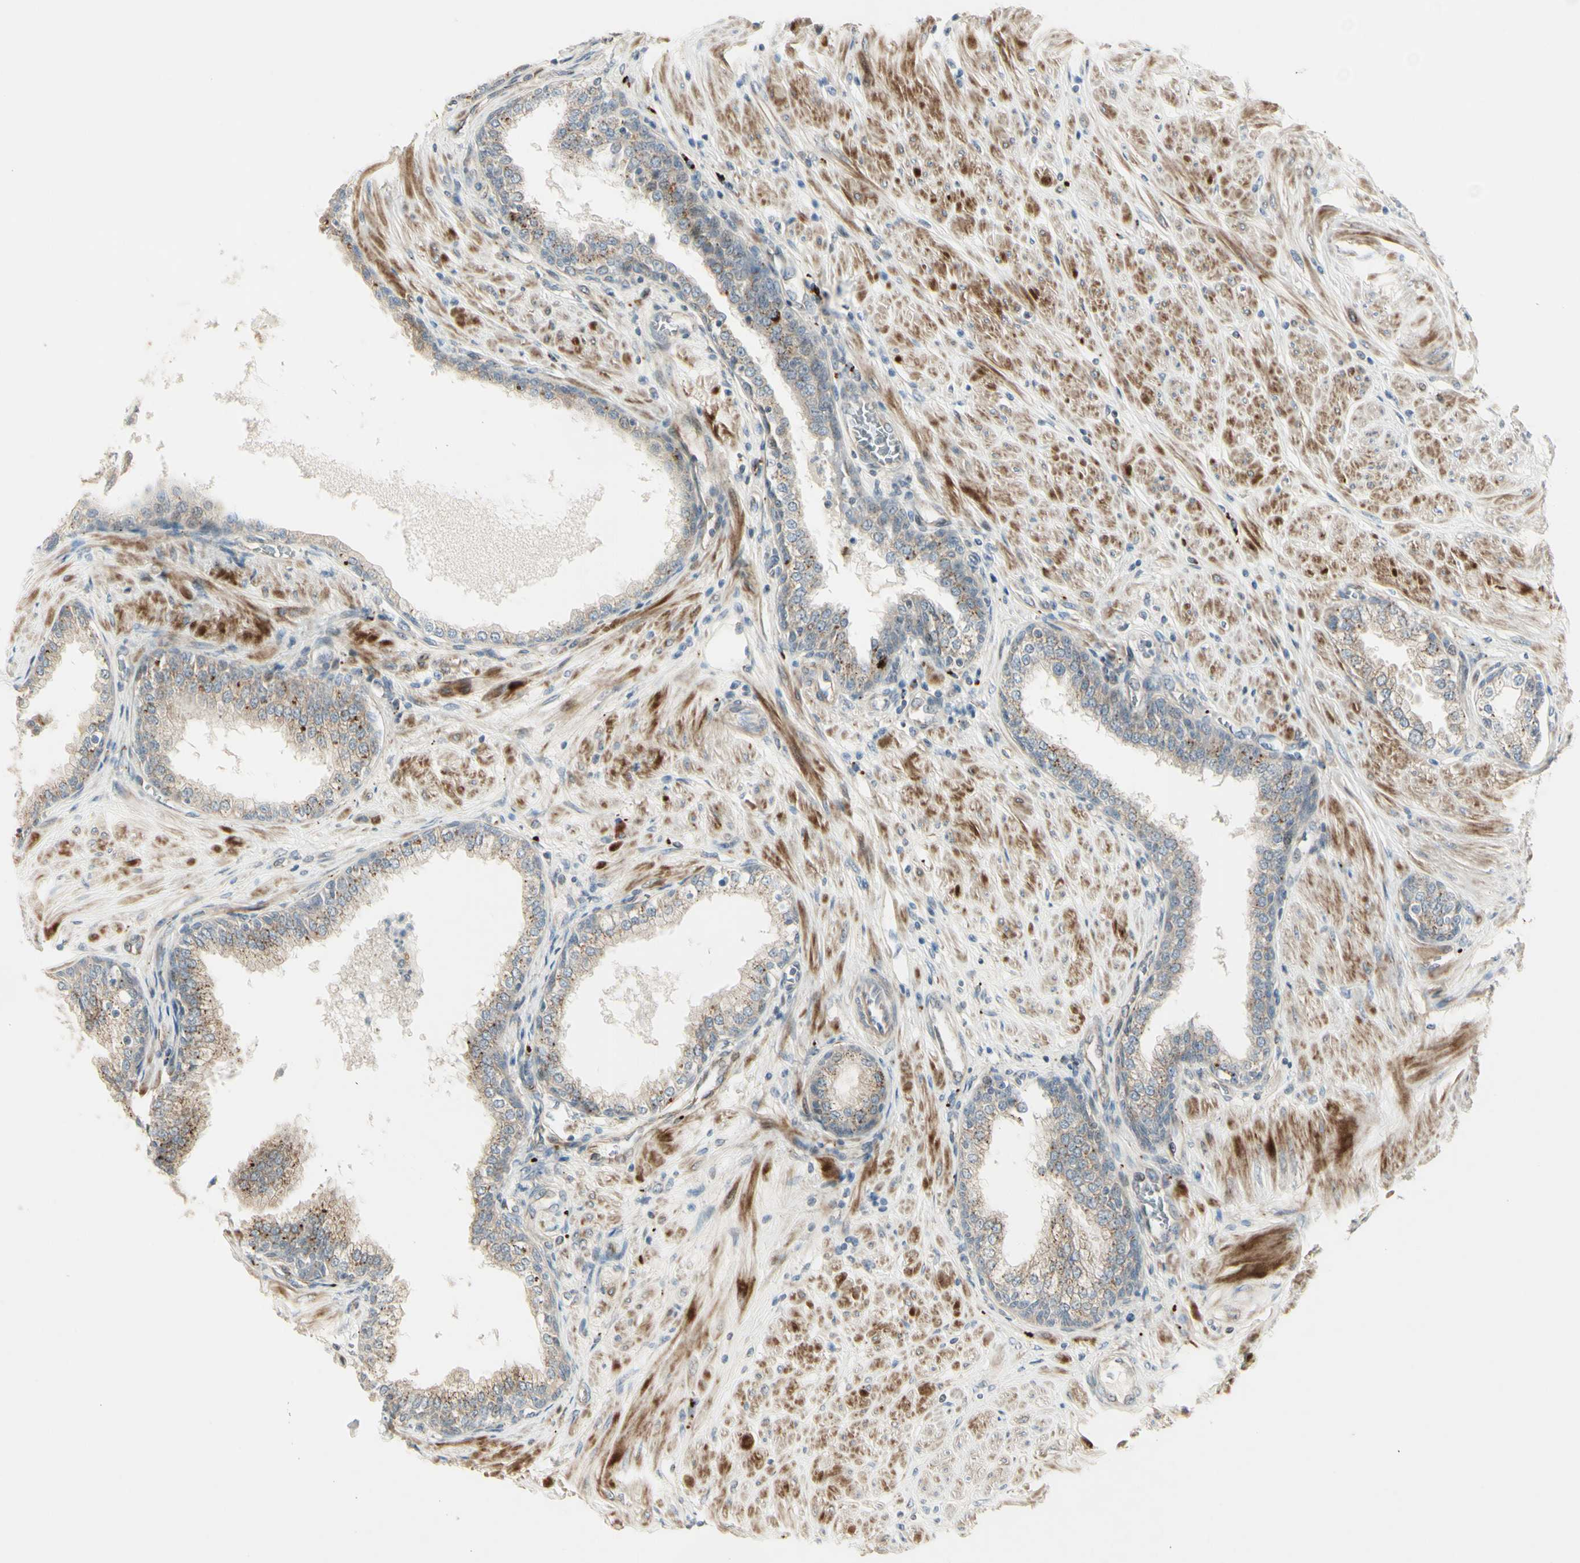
{"staining": {"intensity": "weak", "quantity": "25%-75%", "location": "cytoplasmic/membranous"}, "tissue": "prostate", "cell_type": "Glandular cells", "image_type": "normal", "snomed": [{"axis": "morphology", "description": "Normal tissue, NOS"}, {"axis": "topography", "description": "Prostate"}], "caption": "This photomicrograph reveals immunohistochemistry staining of normal prostate, with low weak cytoplasmic/membranous expression in approximately 25%-75% of glandular cells.", "gene": "NDFIP1", "patient": {"sex": "male", "age": 51}}